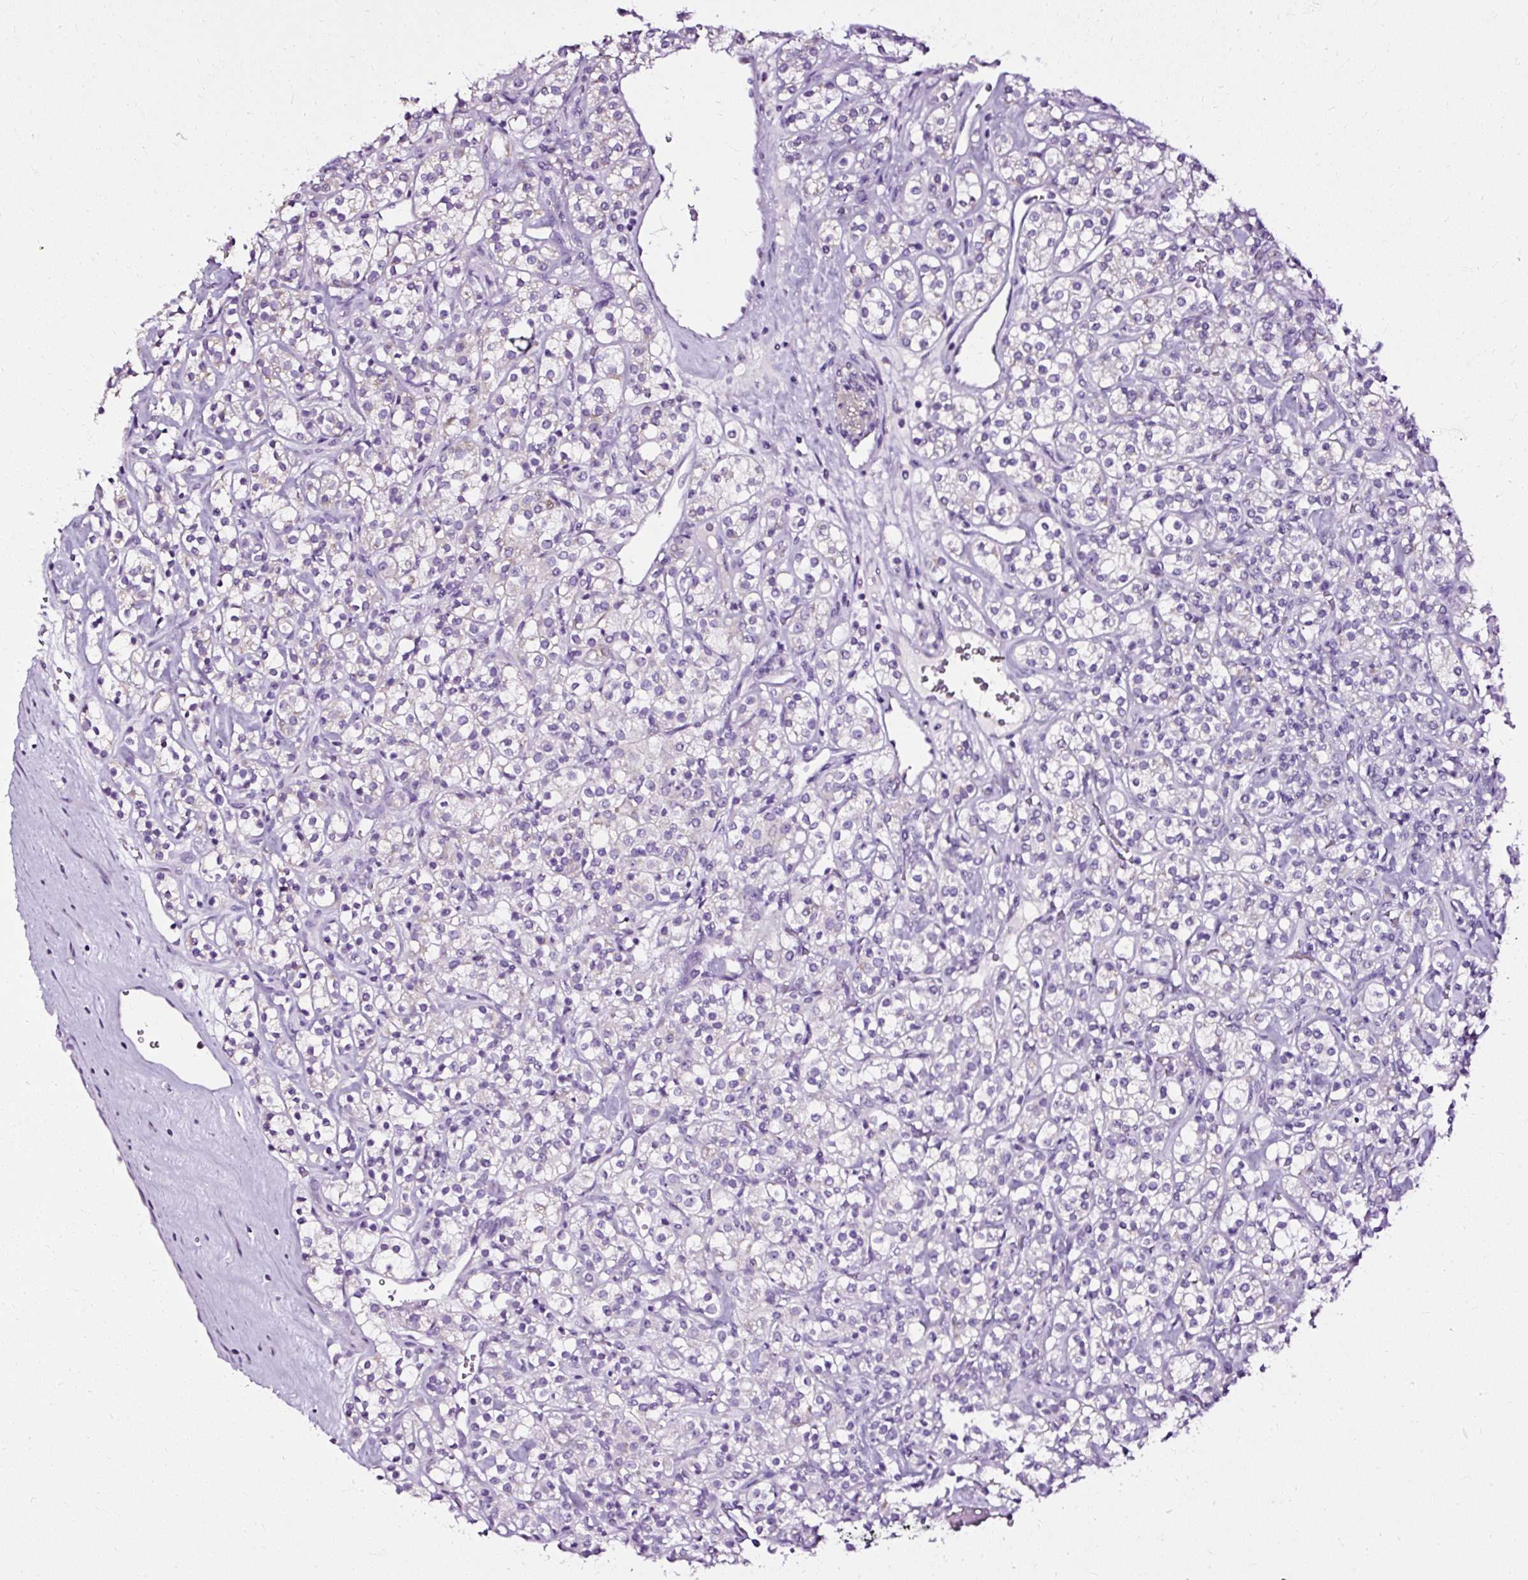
{"staining": {"intensity": "negative", "quantity": "none", "location": "none"}, "tissue": "renal cancer", "cell_type": "Tumor cells", "image_type": "cancer", "snomed": [{"axis": "morphology", "description": "Adenocarcinoma, NOS"}, {"axis": "topography", "description": "Kidney"}], "caption": "A photomicrograph of human renal cancer (adenocarcinoma) is negative for staining in tumor cells.", "gene": "ATP2A1", "patient": {"sex": "male", "age": 77}}